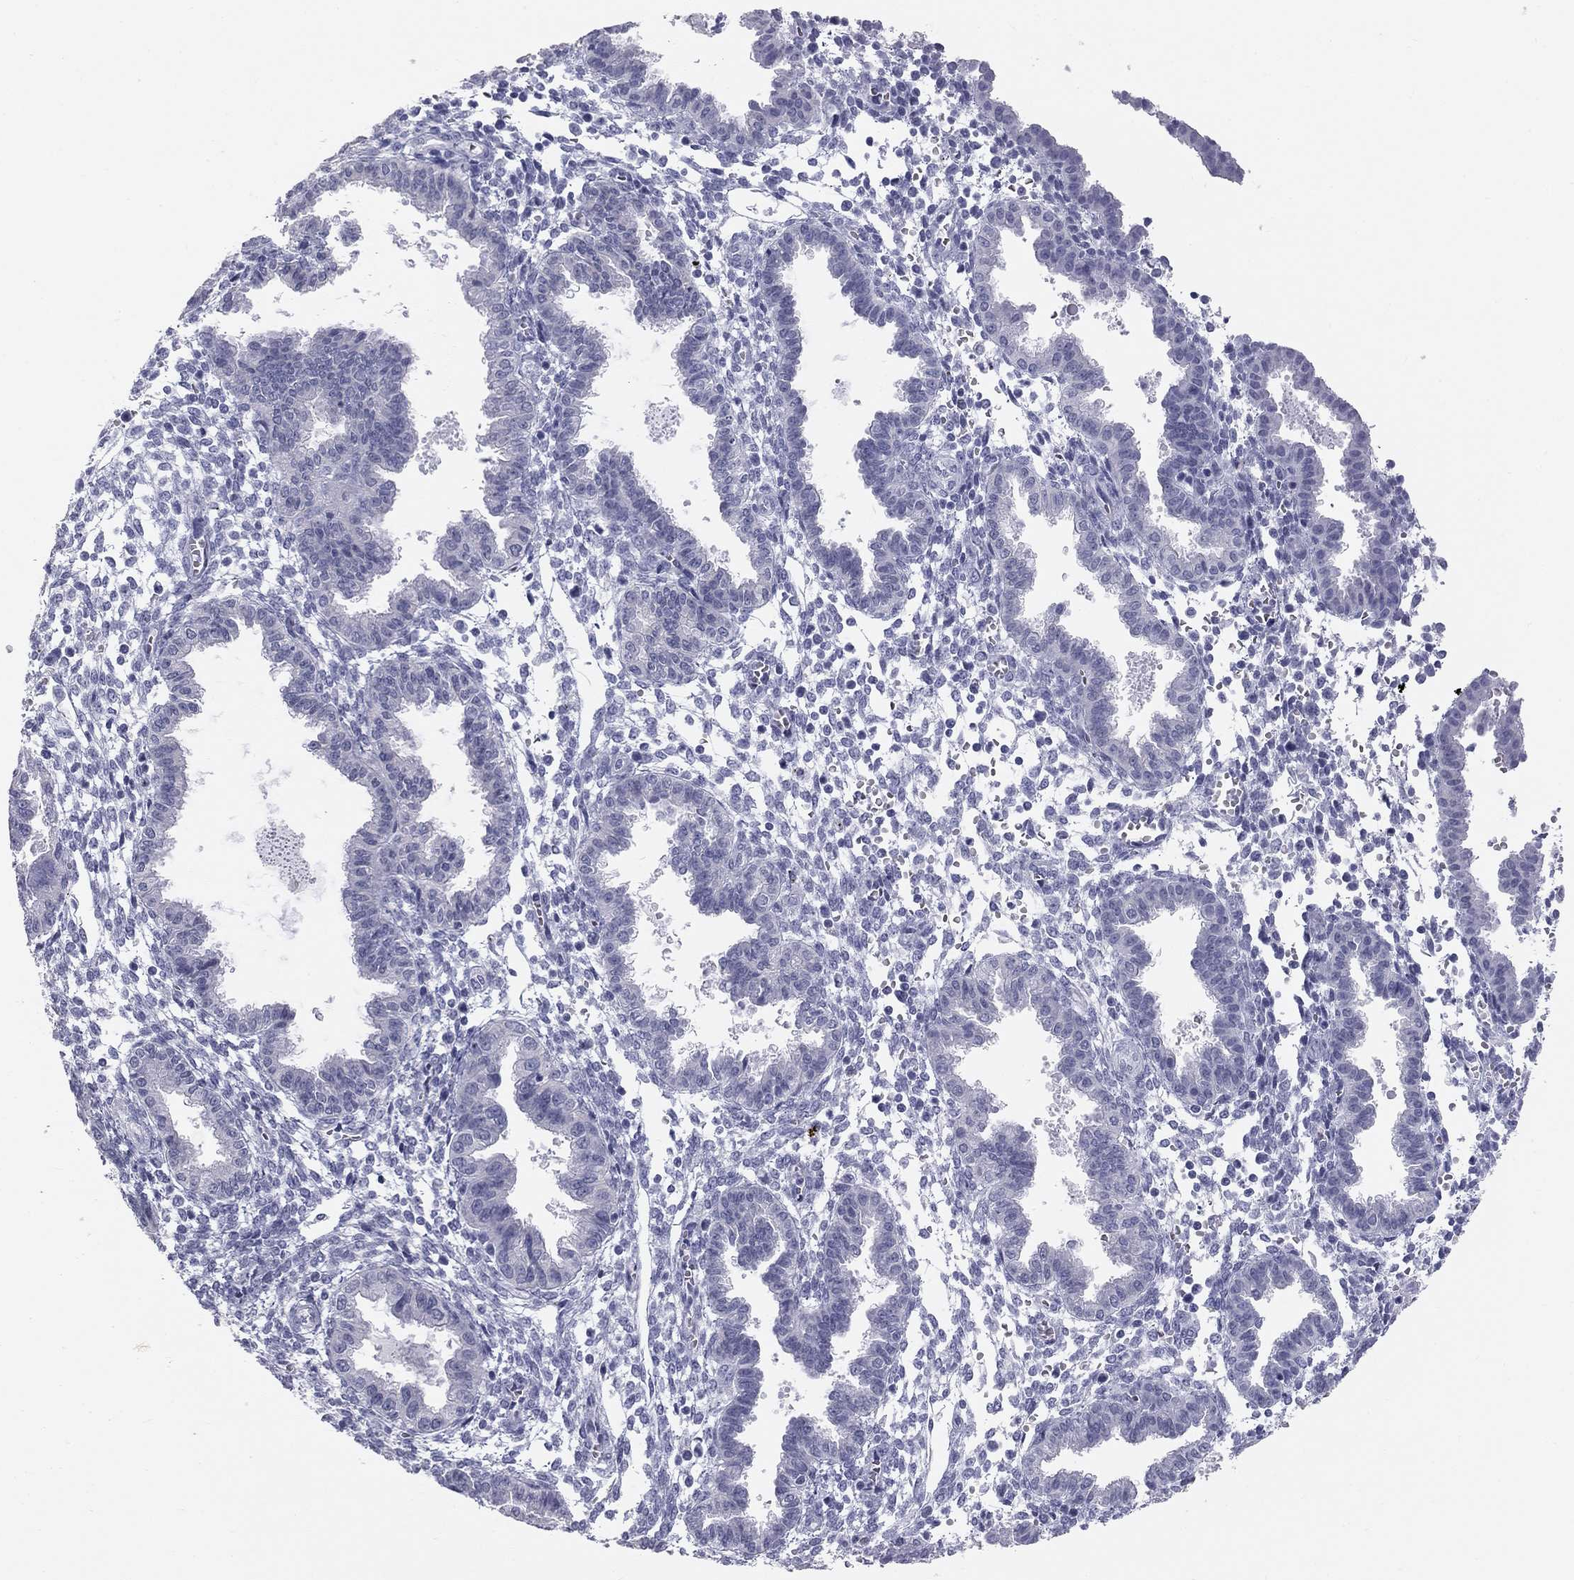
{"staining": {"intensity": "negative", "quantity": "none", "location": "none"}, "tissue": "endometrium", "cell_type": "Cells in endometrial stroma", "image_type": "normal", "snomed": [{"axis": "morphology", "description": "Normal tissue, NOS"}, {"axis": "topography", "description": "Endometrium"}], "caption": "Immunohistochemical staining of normal endometrium exhibits no significant expression in cells in endometrial stroma.", "gene": "SULT2B1", "patient": {"sex": "female", "age": 37}}